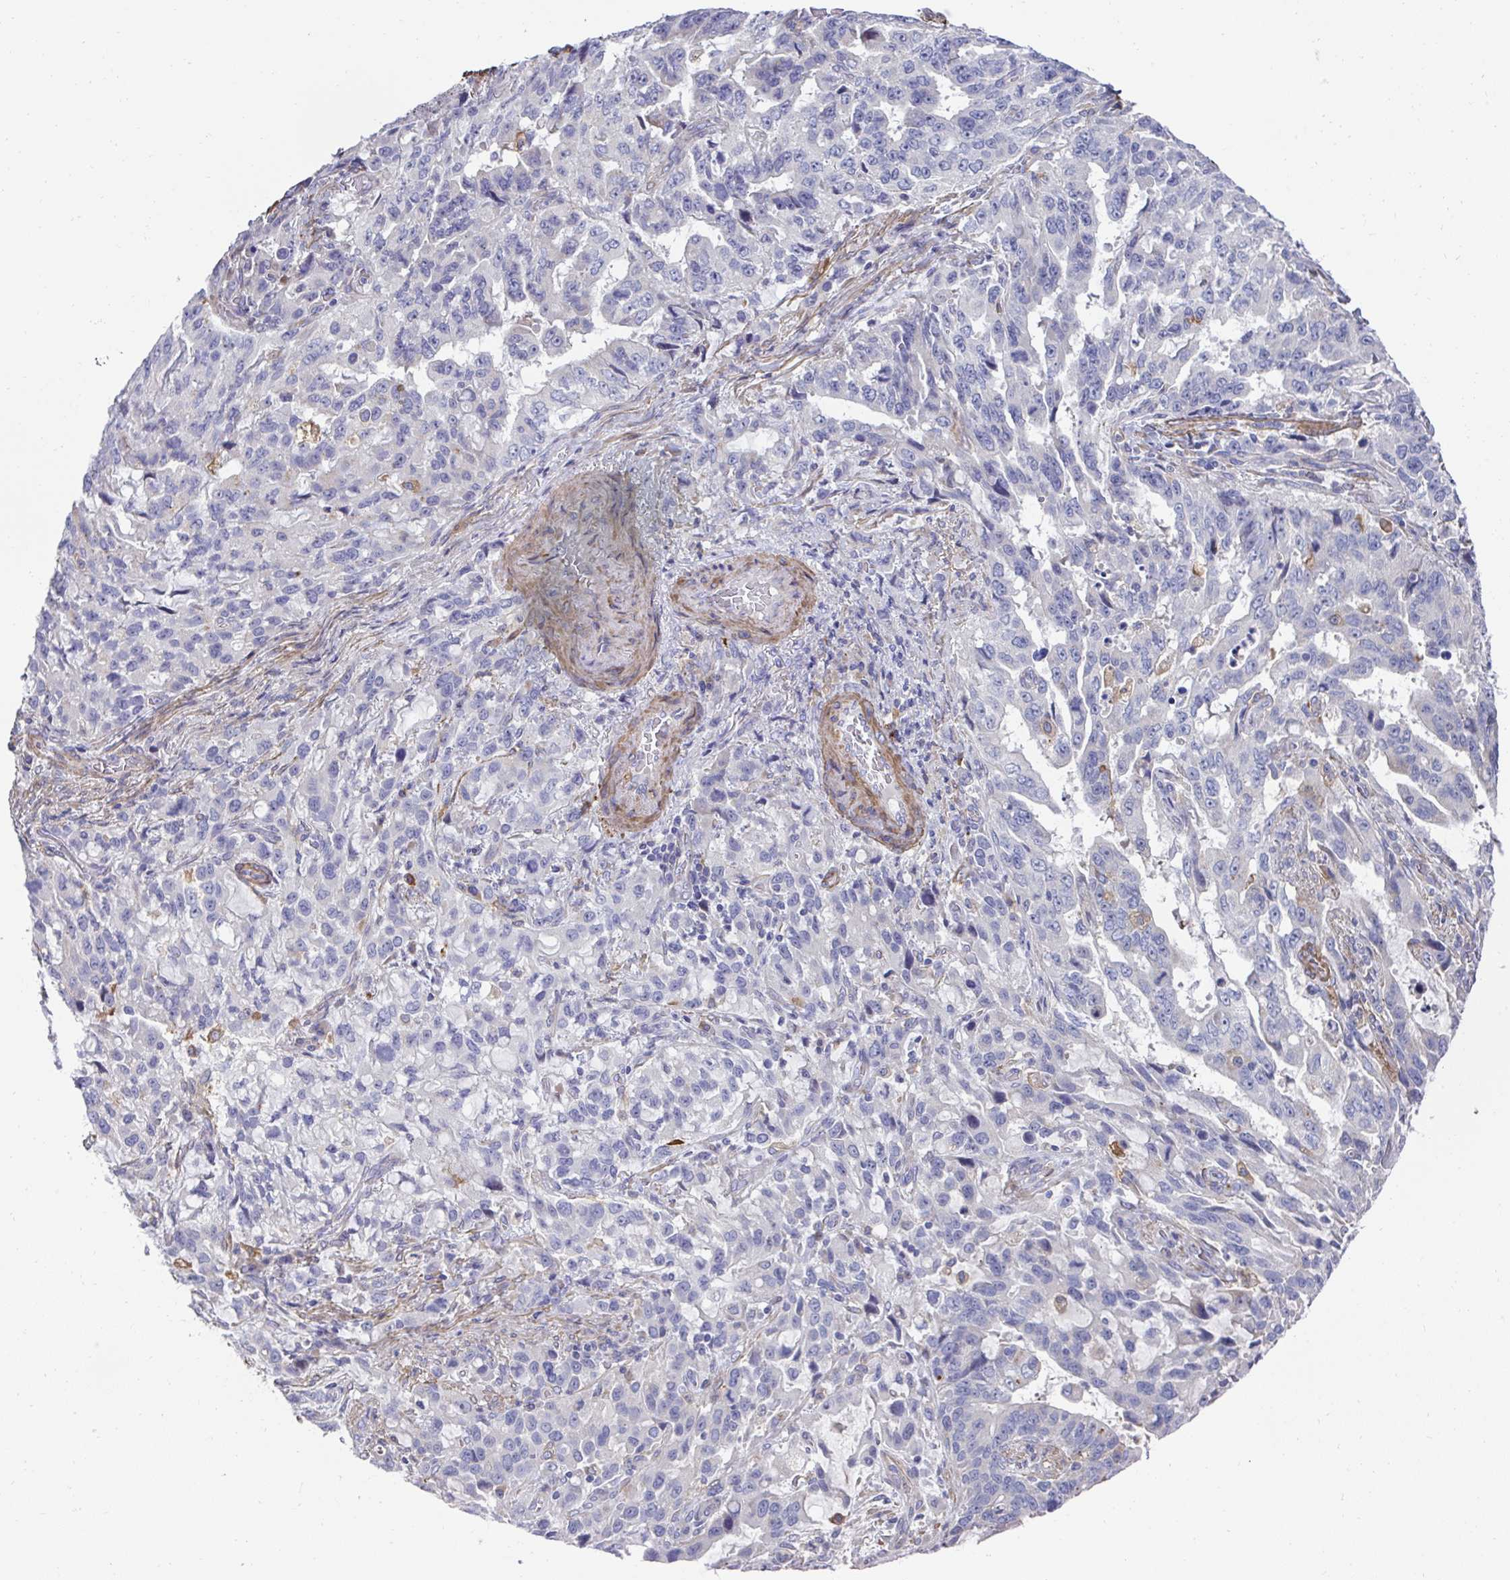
{"staining": {"intensity": "negative", "quantity": "none", "location": "none"}, "tissue": "stomach cancer", "cell_type": "Tumor cells", "image_type": "cancer", "snomed": [{"axis": "morphology", "description": "Adenocarcinoma, NOS"}, {"axis": "topography", "description": "Stomach, upper"}], "caption": "High magnification brightfield microscopy of adenocarcinoma (stomach) stained with DAB (brown) and counterstained with hematoxylin (blue): tumor cells show no significant expression.", "gene": "FBXL13", "patient": {"sex": "male", "age": 85}}